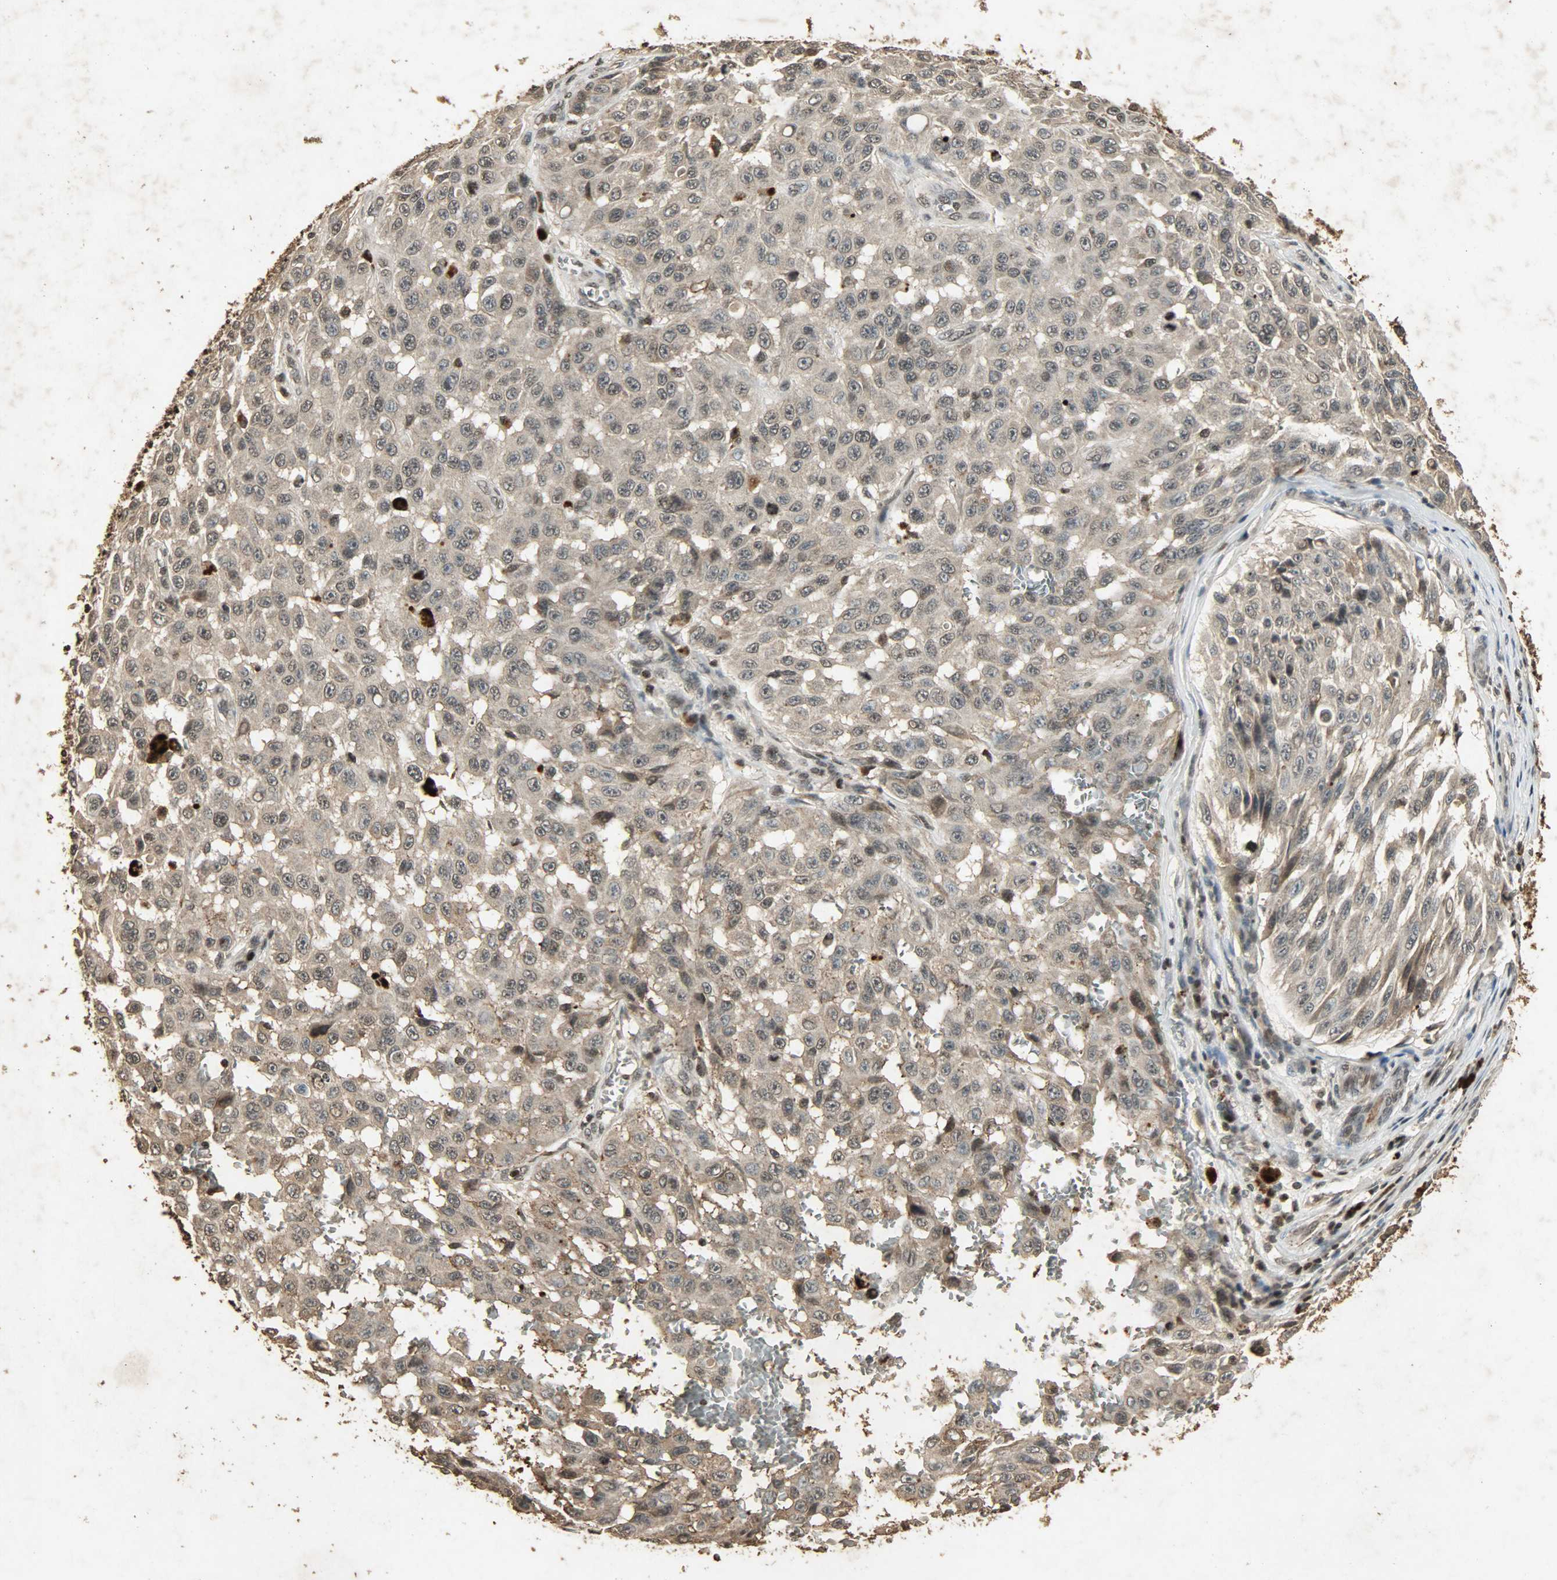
{"staining": {"intensity": "weak", "quantity": ">75%", "location": "cytoplasmic/membranous,nuclear"}, "tissue": "melanoma", "cell_type": "Tumor cells", "image_type": "cancer", "snomed": [{"axis": "morphology", "description": "Malignant melanoma, NOS"}, {"axis": "topography", "description": "Skin"}], "caption": "Melanoma was stained to show a protein in brown. There is low levels of weak cytoplasmic/membranous and nuclear staining in about >75% of tumor cells.", "gene": "PPP3R1", "patient": {"sex": "male", "age": 30}}